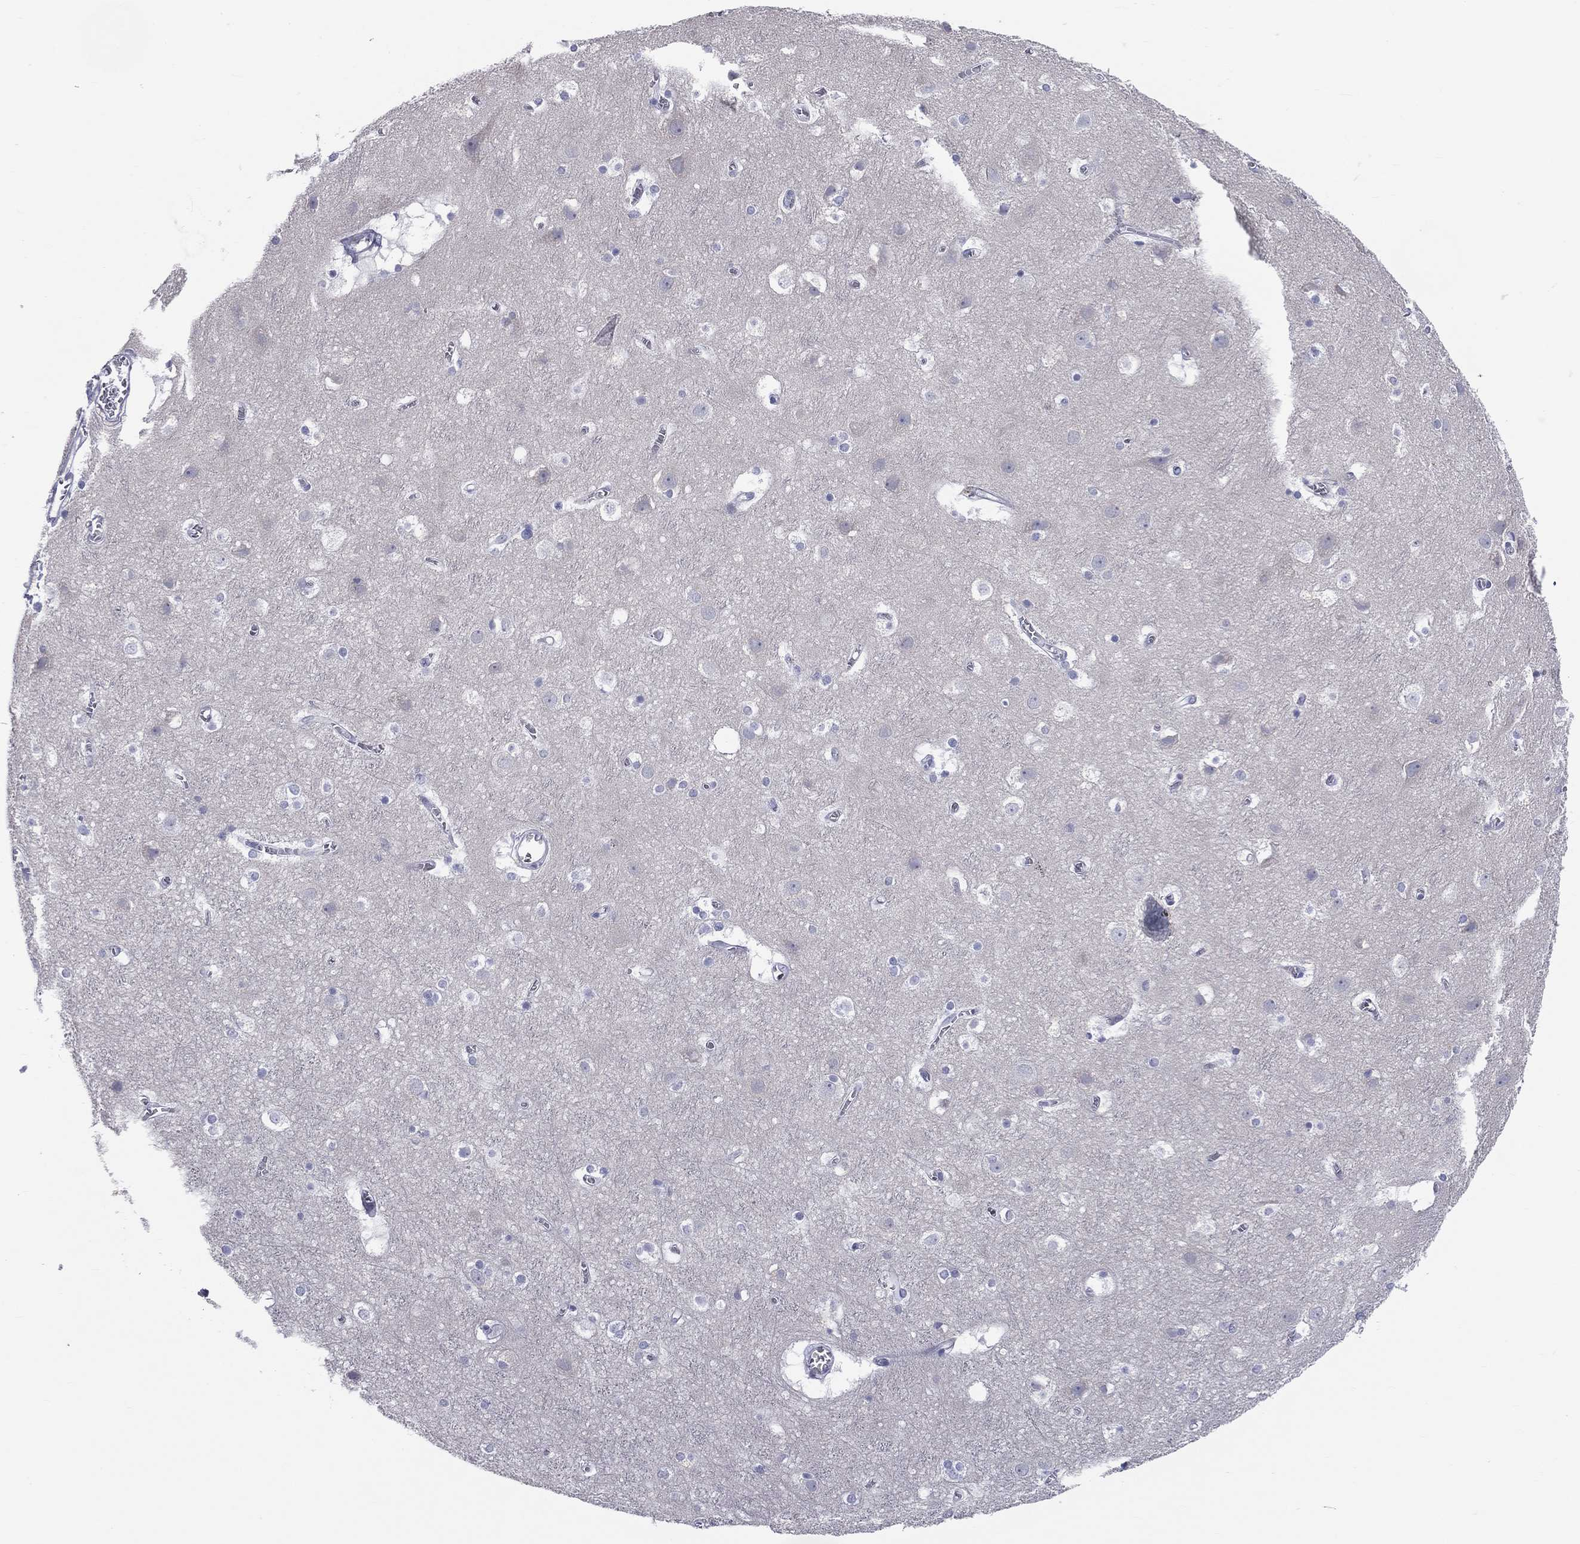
{"staining": {"intensity": "negative", "quantity": "none", "location": "none"}, "tissue": "cerebral cortex", "cell_type": "Endothelial cells", "image_type": "normal", "snomed": [{"axis": "morphology", "description": "Normal tissue, NOS"}, {"axis": "topography", "description": "Cerebral cortex"}], "caption": "IHC of unremarkable cerebral cortex exhibits no positivity in endothelial cells.", "gene": "MLN", "patient": {"sex": "male", "age": 59}}